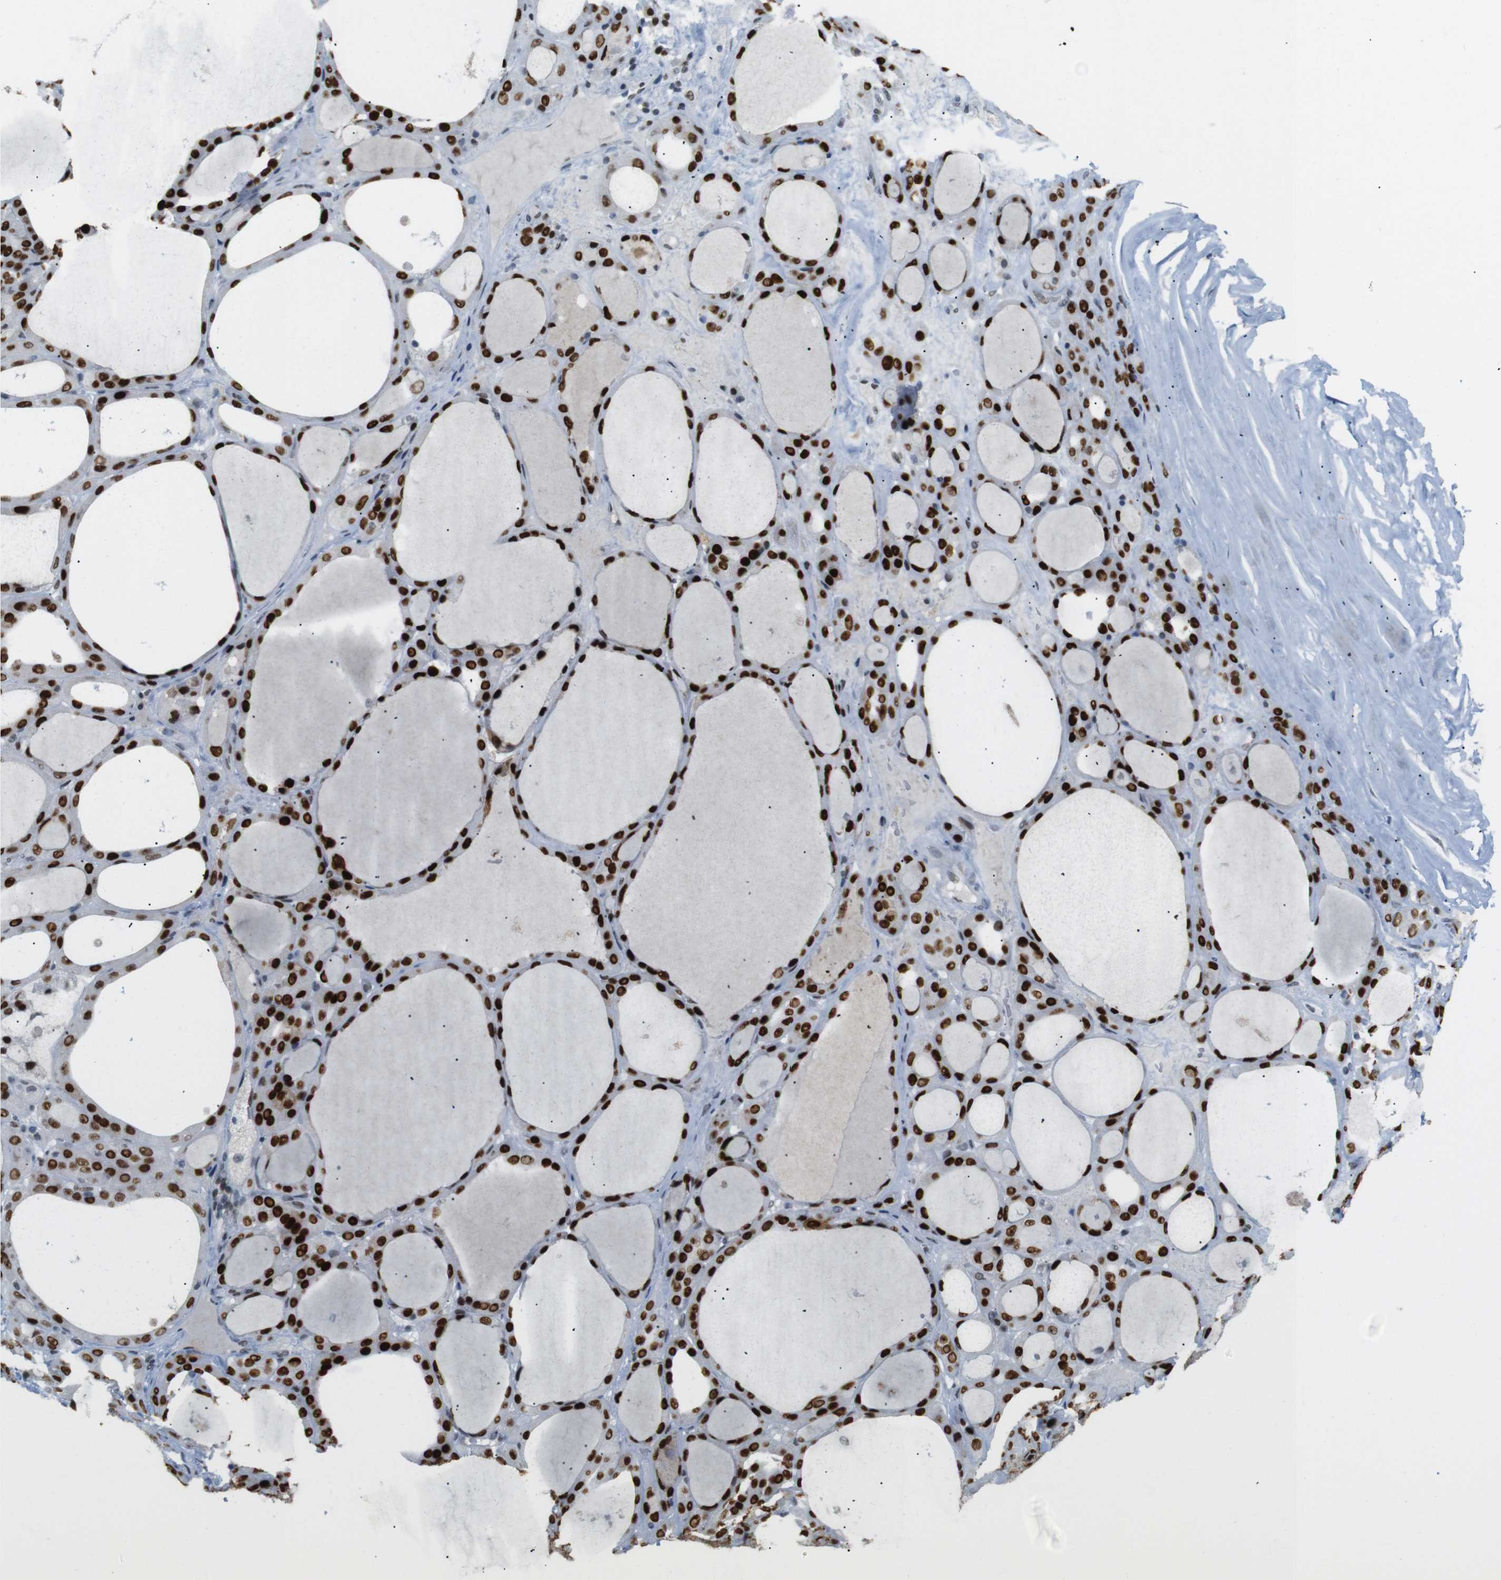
{"staining": {"intensity": "strong", "quantity": ">75%", "location": "nuclear"}, "tissue": "thyroid gland", "cell_type": "Glandular cells", "image_type": "normal", "snomed": [{"axis": "morphology", "description": "Normal tissue, NOS"}, {"axis": "morphology", "description": "Carcinoma, NOS"}, {"axis": "topography", "description": "Thyroid gland"}], "caption": "Immunohistochemistry of unremarkable human thyroid gland reveals high levels of strong nuclear staining in about >75% of glandular cells. (IHC, brightfield microscopy, high magnification).", "gene": "RIOX2", "patient": {"sex": "female", "age": 86}}